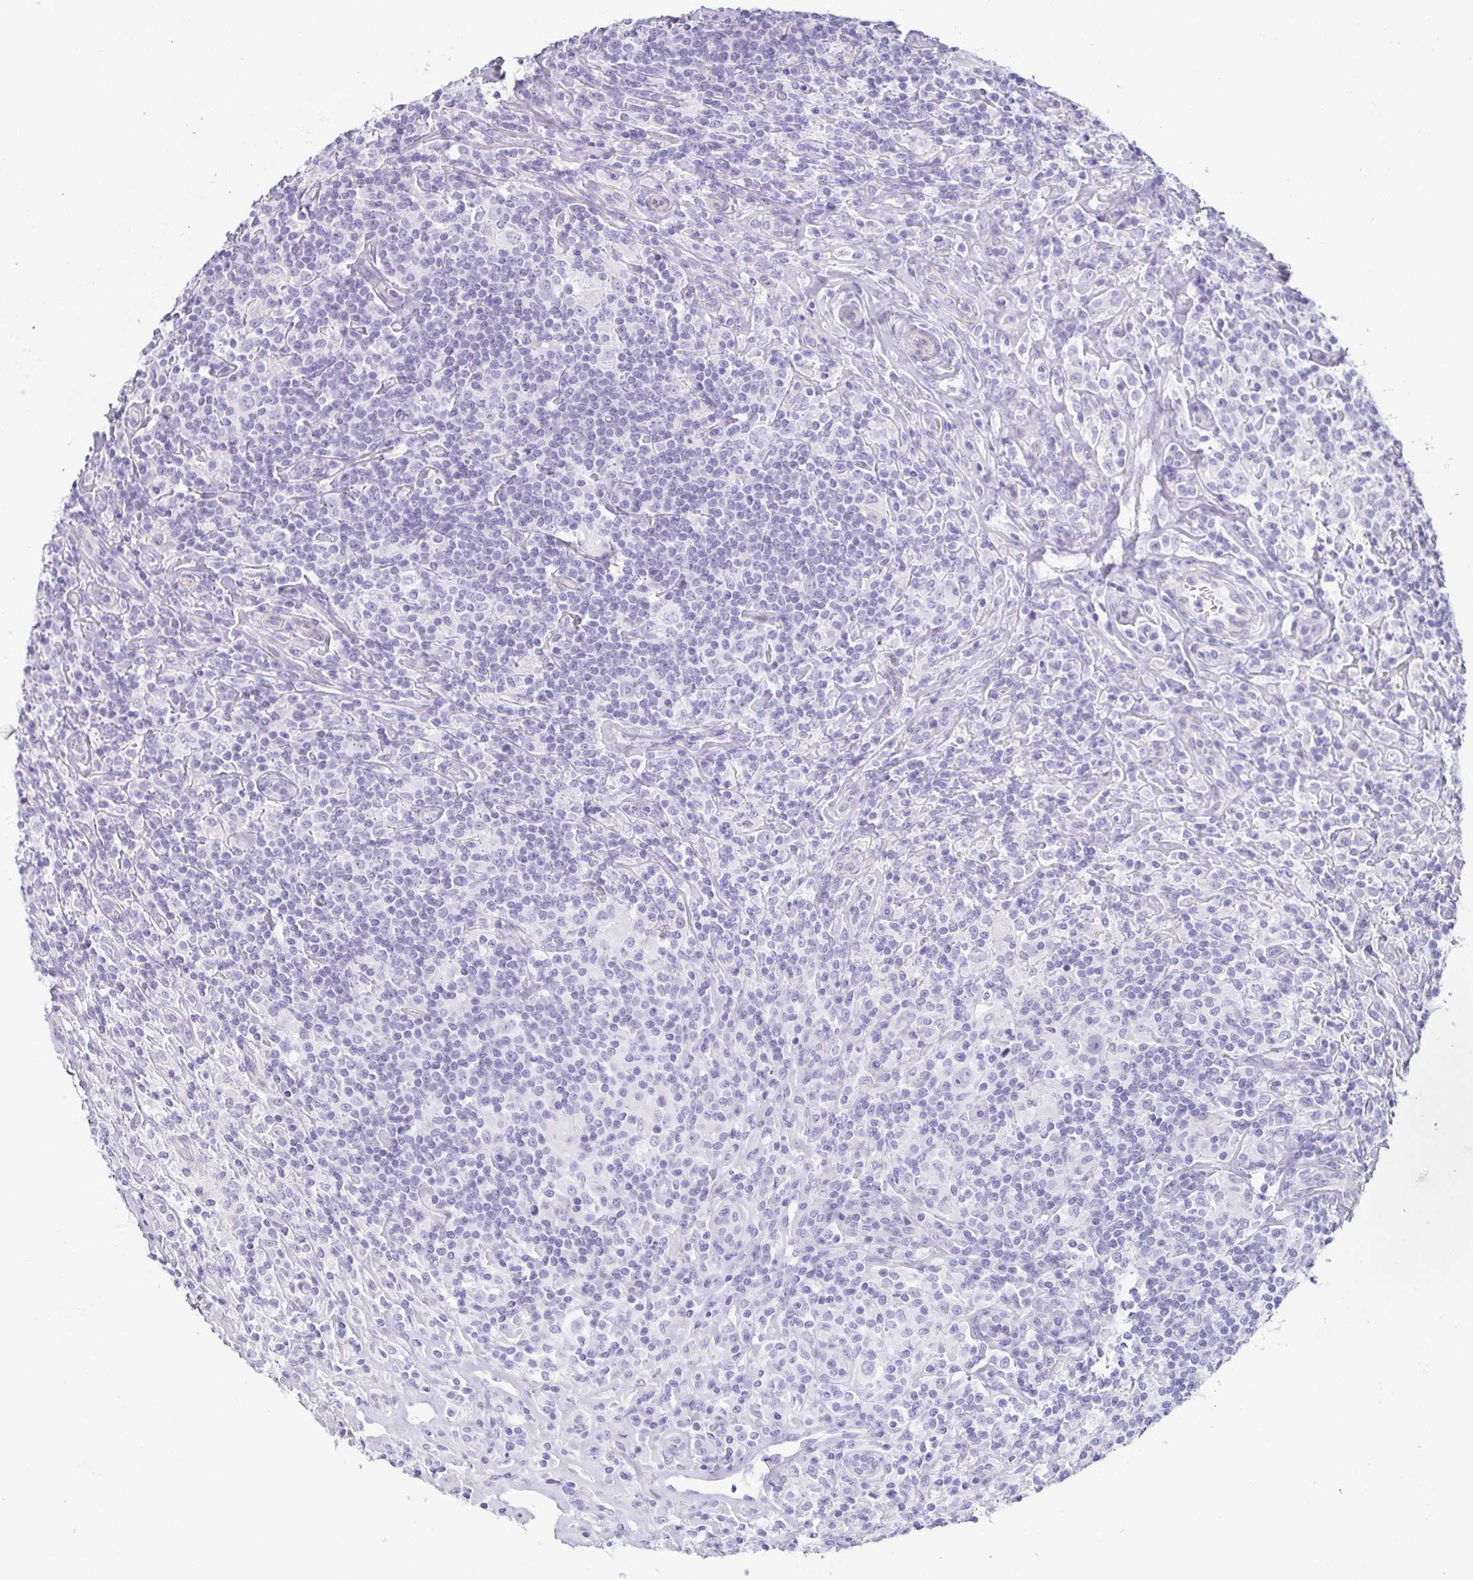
{"staining": {"intensity": "negative", "quantity": "none", "location": "none"}, "tissue": "lymphoma", "cell_type": "Tumor cells", "image_type": "cancer", "snomed": [{"axis": "morphology", "description": "Hodgkin's disease, NOS"}, {"axis": "morphology", "description": "Hodgkin's lymphoma, nodular sclerosis"}, {"axis": "topography", "description": "Lymph node"}], "caption": "An IHC histopathology image of Hodgkin's lymphoma, nodular sclerosis is shown. There is no staining in tumor cells of Hodgkin's lymphoma, nodular sclerosis.", "gene": "PRR4", "patient": {"sex": "female", "age": 10}}